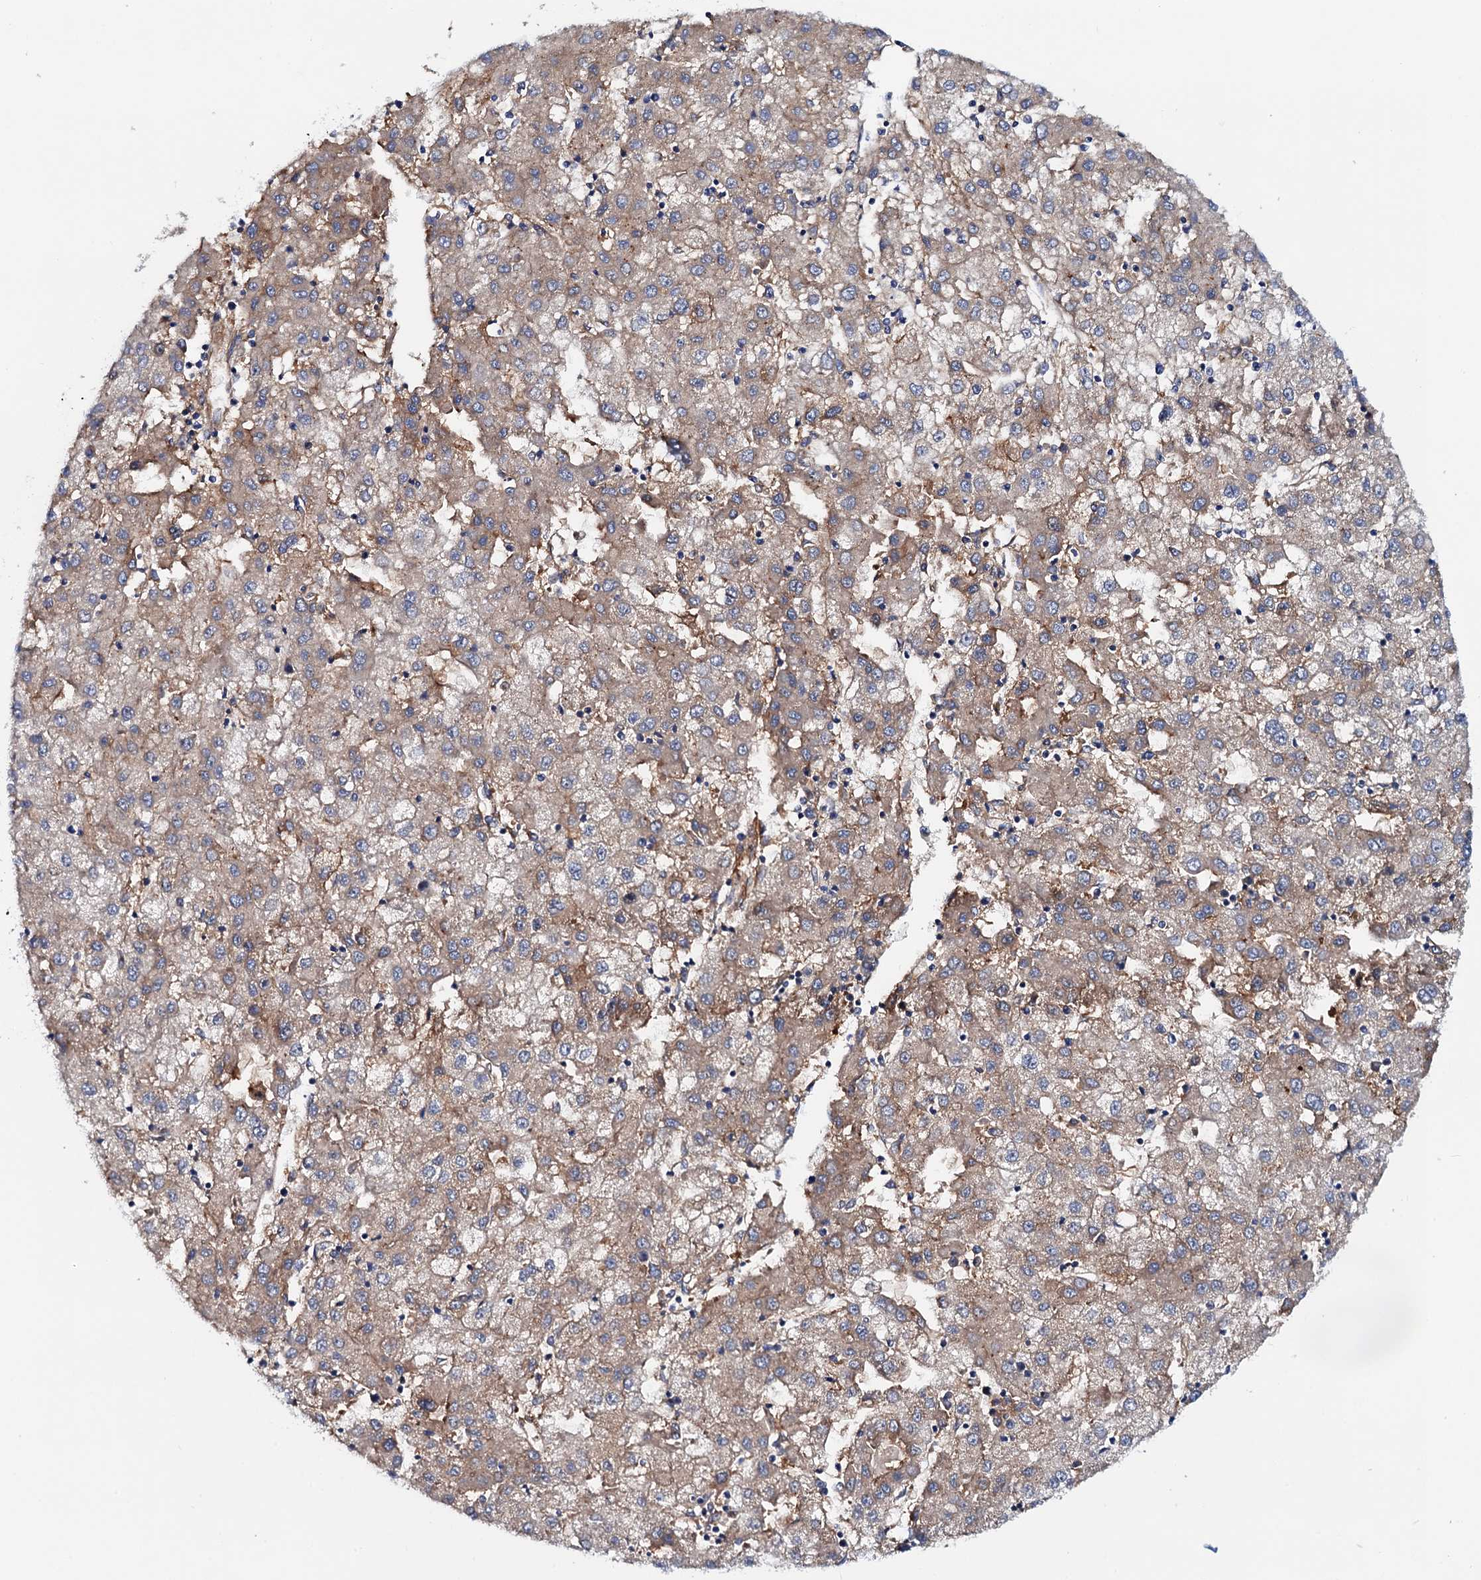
{"staining": {"intensity": "moderate", "quantity": "25%-75%", "location": "cytoplasmic/membranous"}, "tissue": "liver cancer", "cell_type": "Tumor cells", "image_type": "cancer", "snomed": [{"axis": "morphology", "description": "Carcinoma, Hepatocellular, NOS"}, {"axis": "topography", "description": "Liver"}], "caption": "There is medium levels of moderate cytoplasmic/membranous positivity in tumor cells of hepatocellular carcinoma (liver), as demonstrated by immunohistochemical staining (brown color).", "gene": "MRPL48", "patient": {"sex": "male", "age": 72}}